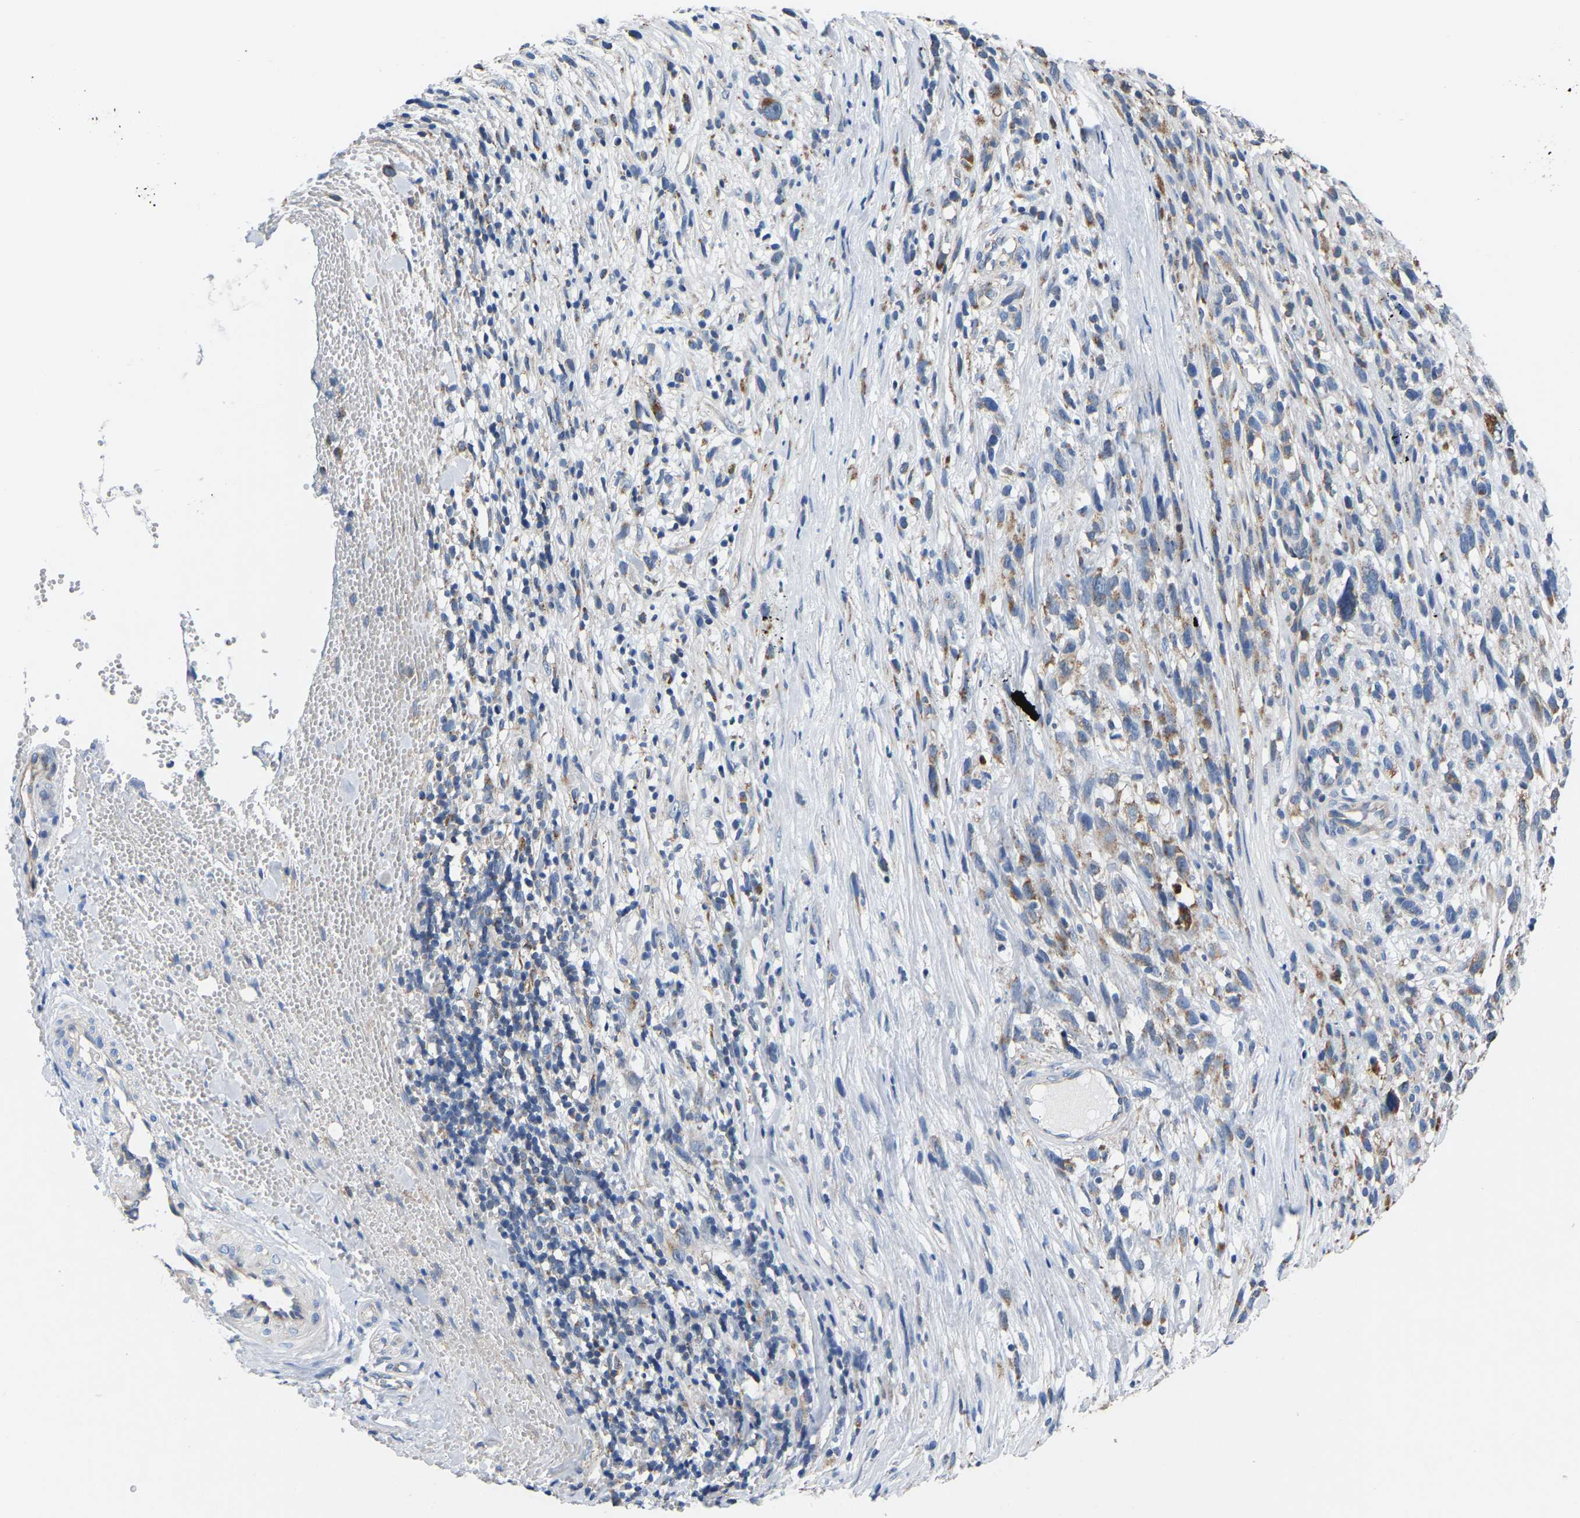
{"staining": {"intensity": "moderate", "quantity": "<25%", "location": "cytoplasmic/membranous"}, "tissue": "melanoma", "cell_type": "Tumor cells", "image_type": "cancer", "snomed": [{"axis": "morphology", "description": "Malignant melanoma, NOS"}, {"axis": "topography", "description": "Skin"}], "caption": "About <25% of tumor cells in melanoma demonstrate moderate cytoplasmic/membranous protein staining as visualized by brown immunohistochemical staining.", "gene": "BCL10", "patient": {"sex": "female", "age": 55}}